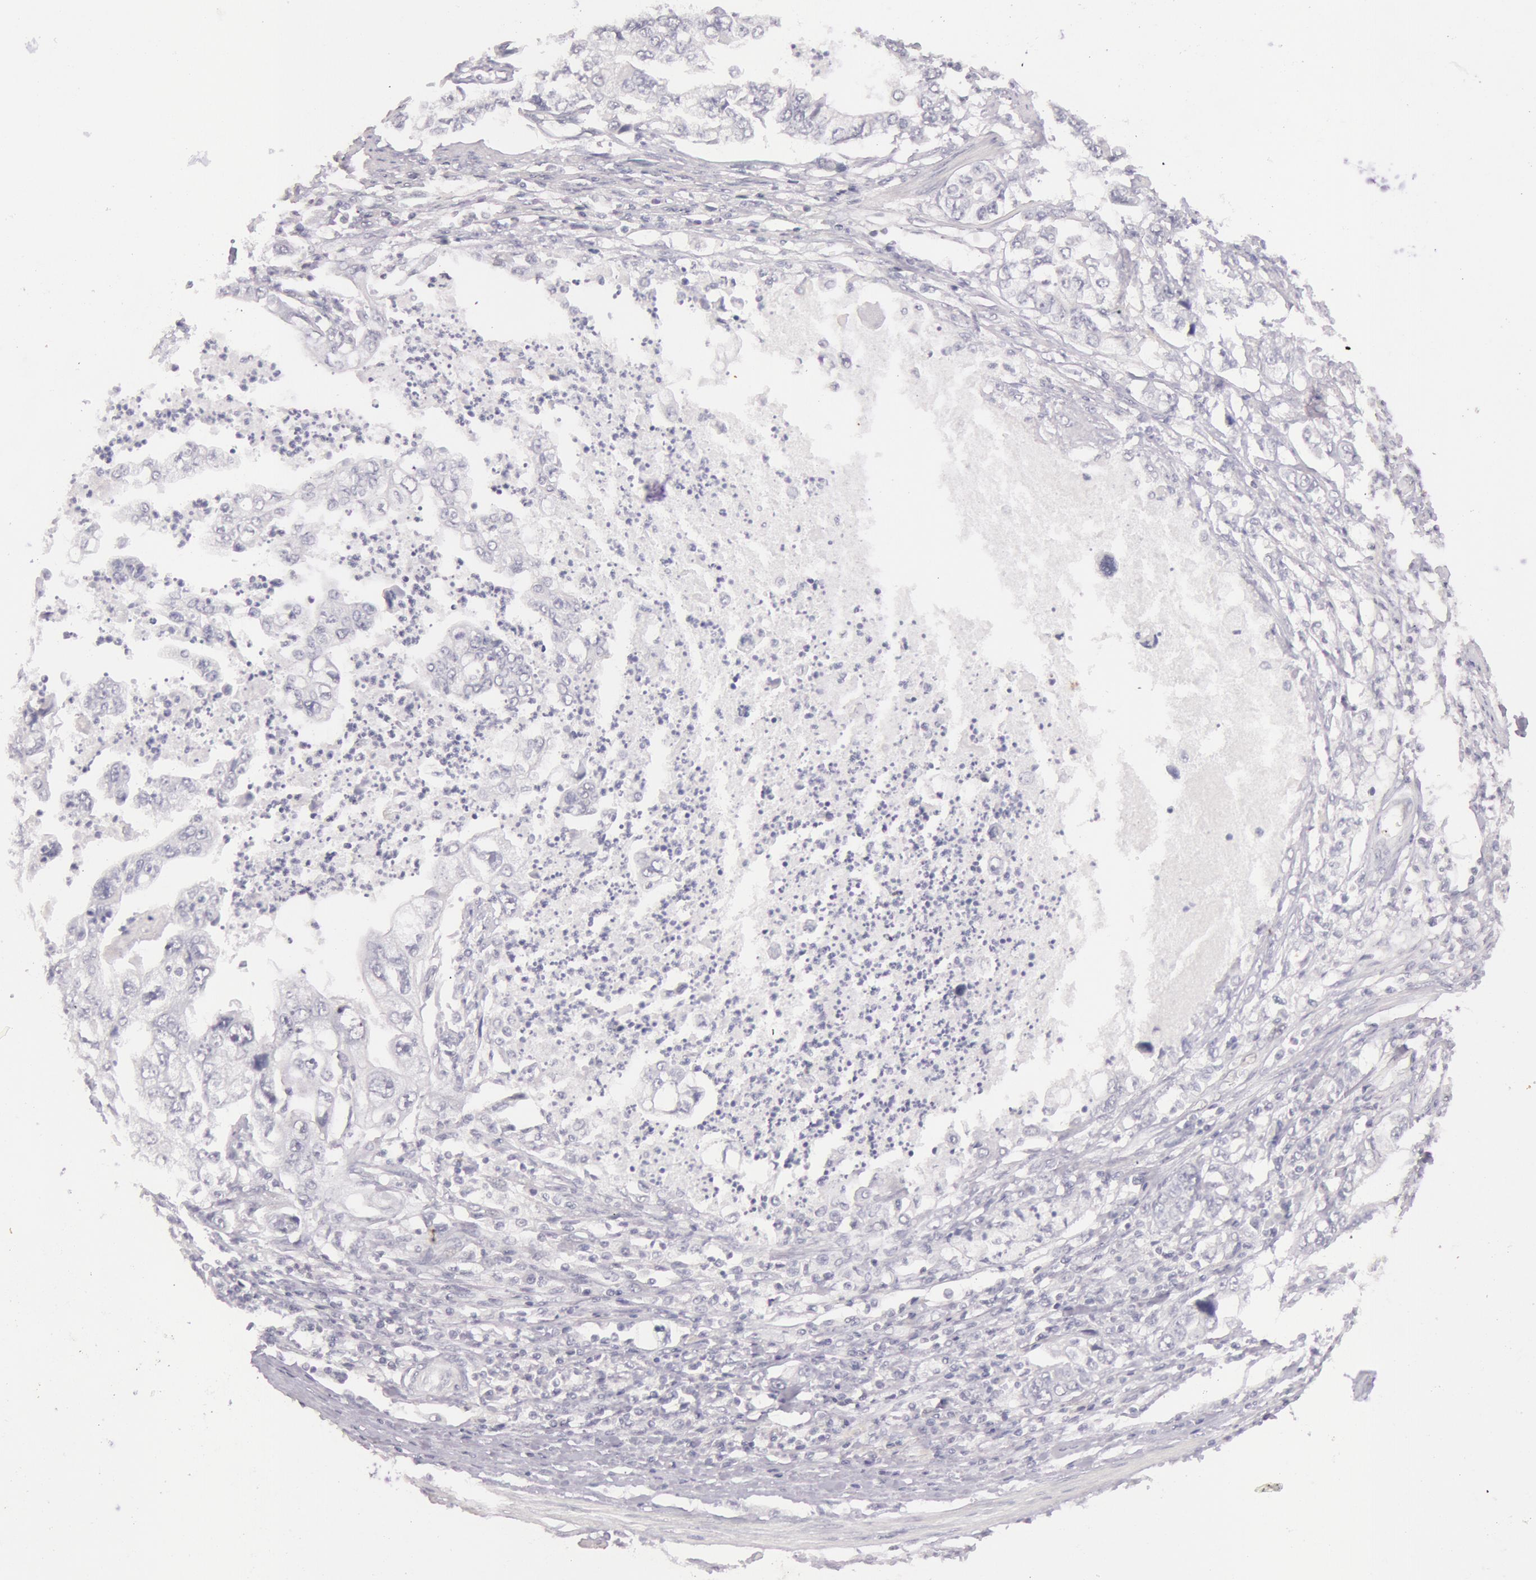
{"staining": {"intensity": "negative", "quantity": "none", "location": "none"}, "tissue": "stomach cancer", "cell_type": "Tumor cells", "image_type": "cancer", "snomed": [{"axis": "morphology", "description": "Adenocarcinoma, NOS"}, {"axis": "topography", "description": "Pancreas"}, {"axis": "topography", "description": "Stomach, upper"}], "caption": "Adenocarcinoma (stomach) was stained to show a protein in brown. There is no significant staining in tumor cells.", "gene": "RBMY1F", "patient": {"sex": "male", "age": 77}}